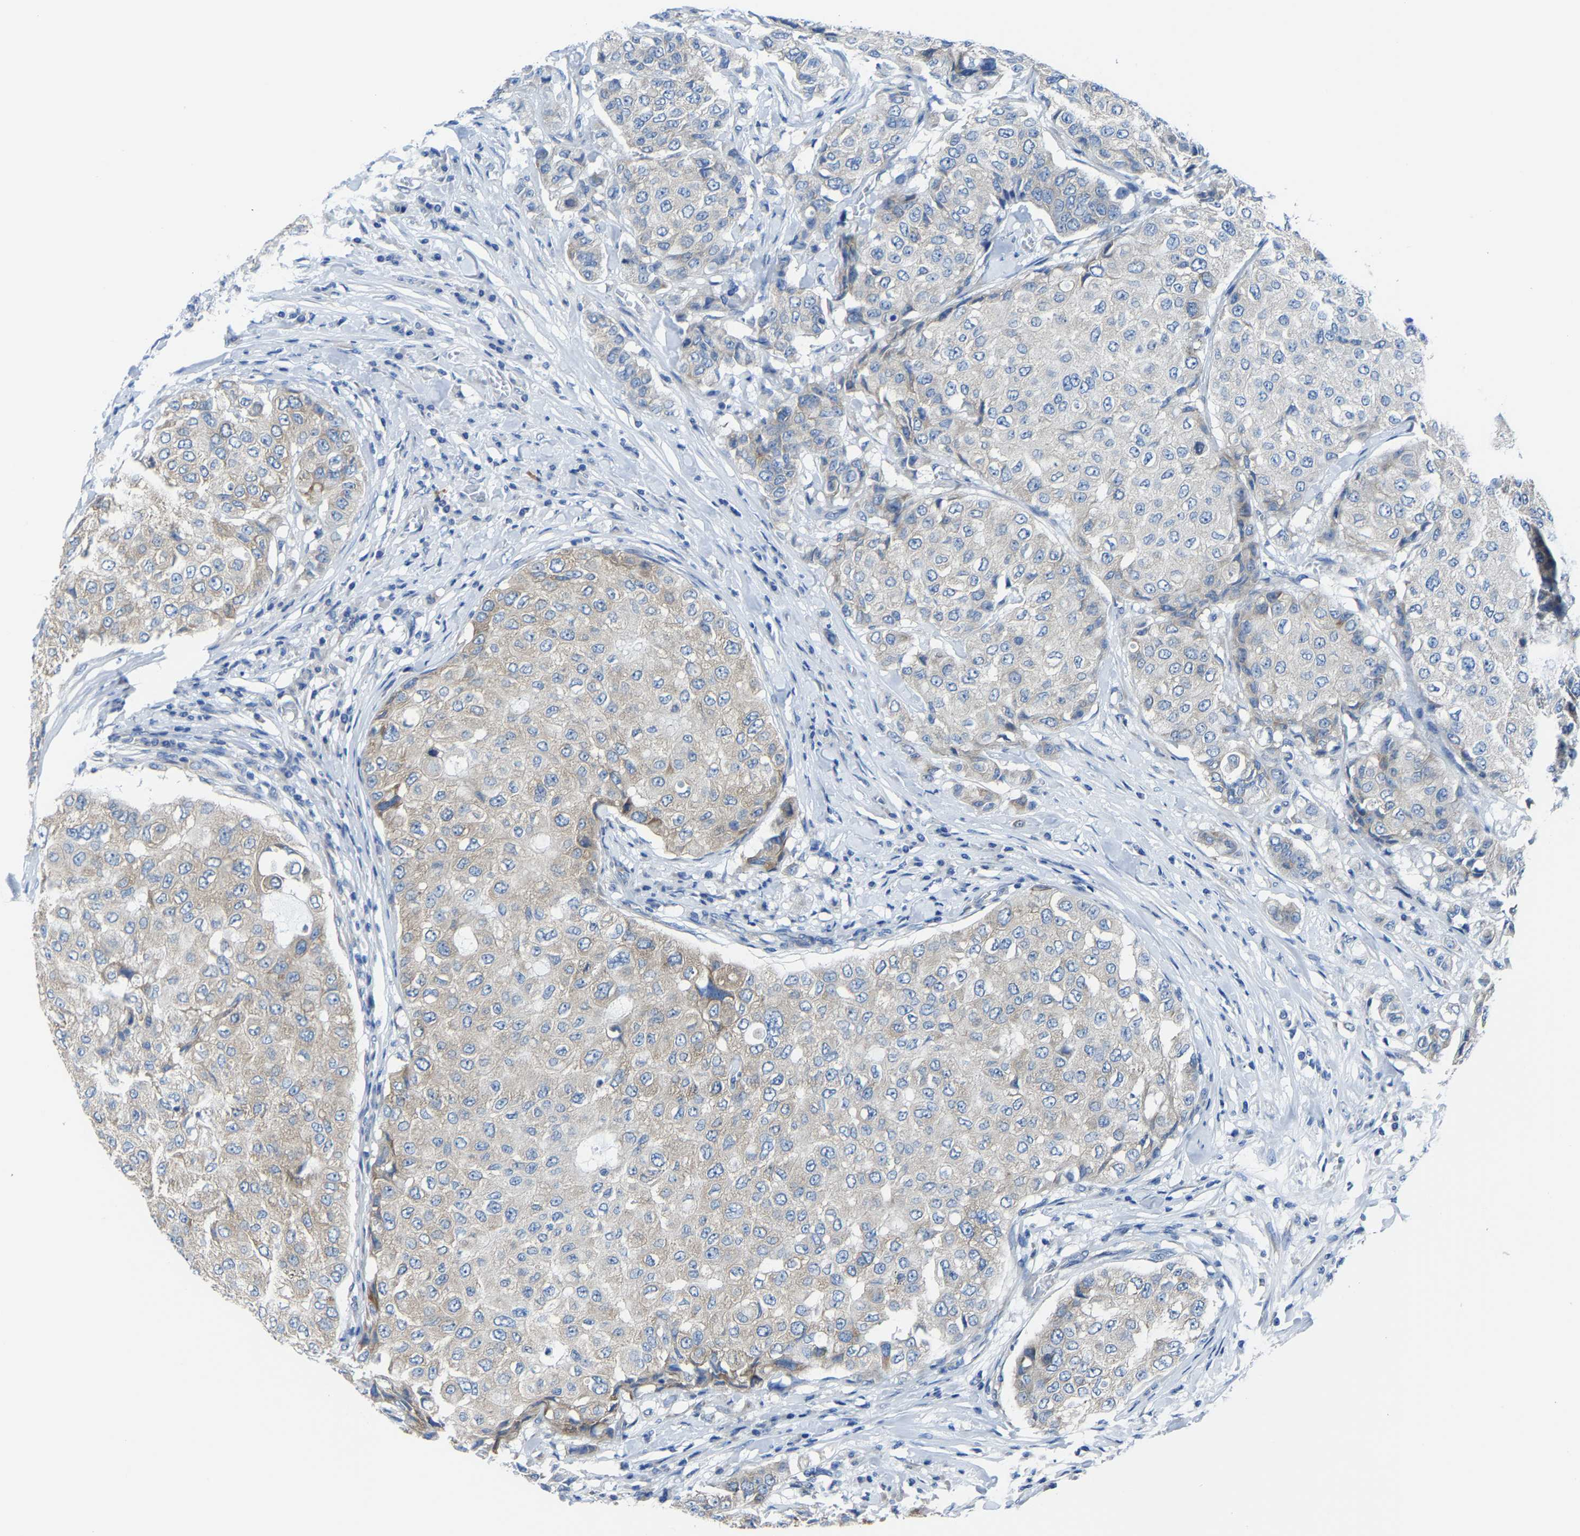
{"staining": {"intensity": "weak", "quantity": "25%-75%", "location": "cytoplasmic/membranous"}, "tissue": "breast cancer", "cell_type": "Tumor cells", "image_type": "cancer", "snomed": [{"axis": "morphology", "description": "Duct carcinoma"}, {"axis": "topography", "description": "Breast"}], "caption": "Immunohistochemical staining of invasive ductal carcinoma (breast) displays weak cytoplasmic/membranous protein staining in approximately 25%-75% of tumor cells. The protein of interest is stained brown, and the nuclei are stained in blue (DAB (3,3'-diaminobenzidine) IHC with brightfield microscopy, high magnification).", "gene": "G3BP2", "patient": {"sex": "female", "age": 27}}